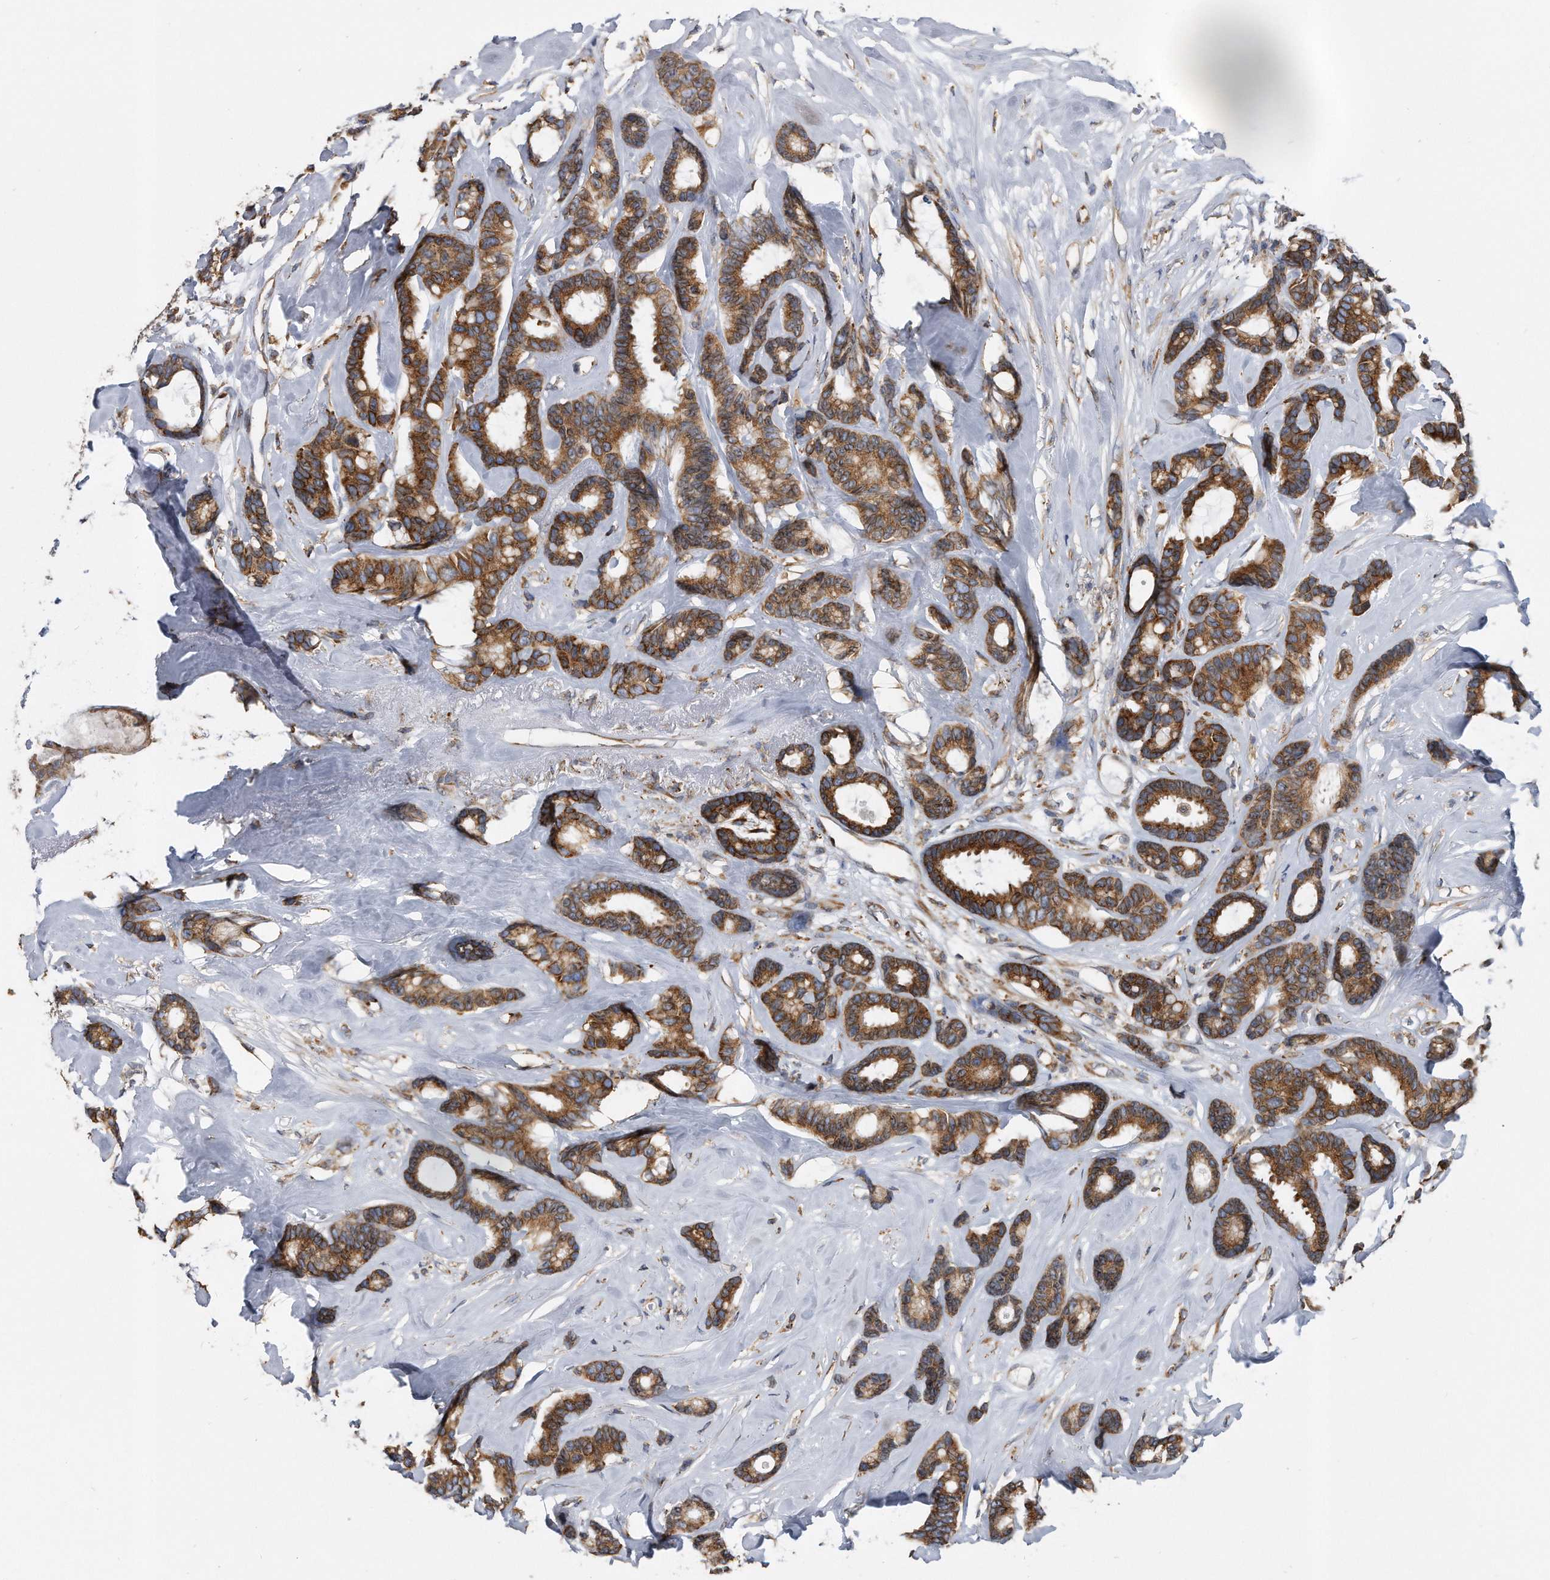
{"staining": {"intensity": "strong", "quantity": ">75%", "location": "cytoplasmic/membranous"}, "tissue": "breast cancer", "cell_type": "Tumor cells", "image_type": "cancer", "snomed": [{"axis": "morphology", "description": "Duct carcinoma"}, {"axis": "topography", "description": "Breast"}], "caption": "Brown immunohistochemical staining in intraductal carcinoma (breast) displays strong cytoplasmic/membranous expression in about >75% of tumor cells.", "gene": "CCDC47", "patient": {"sex": "female", "age": 87}}